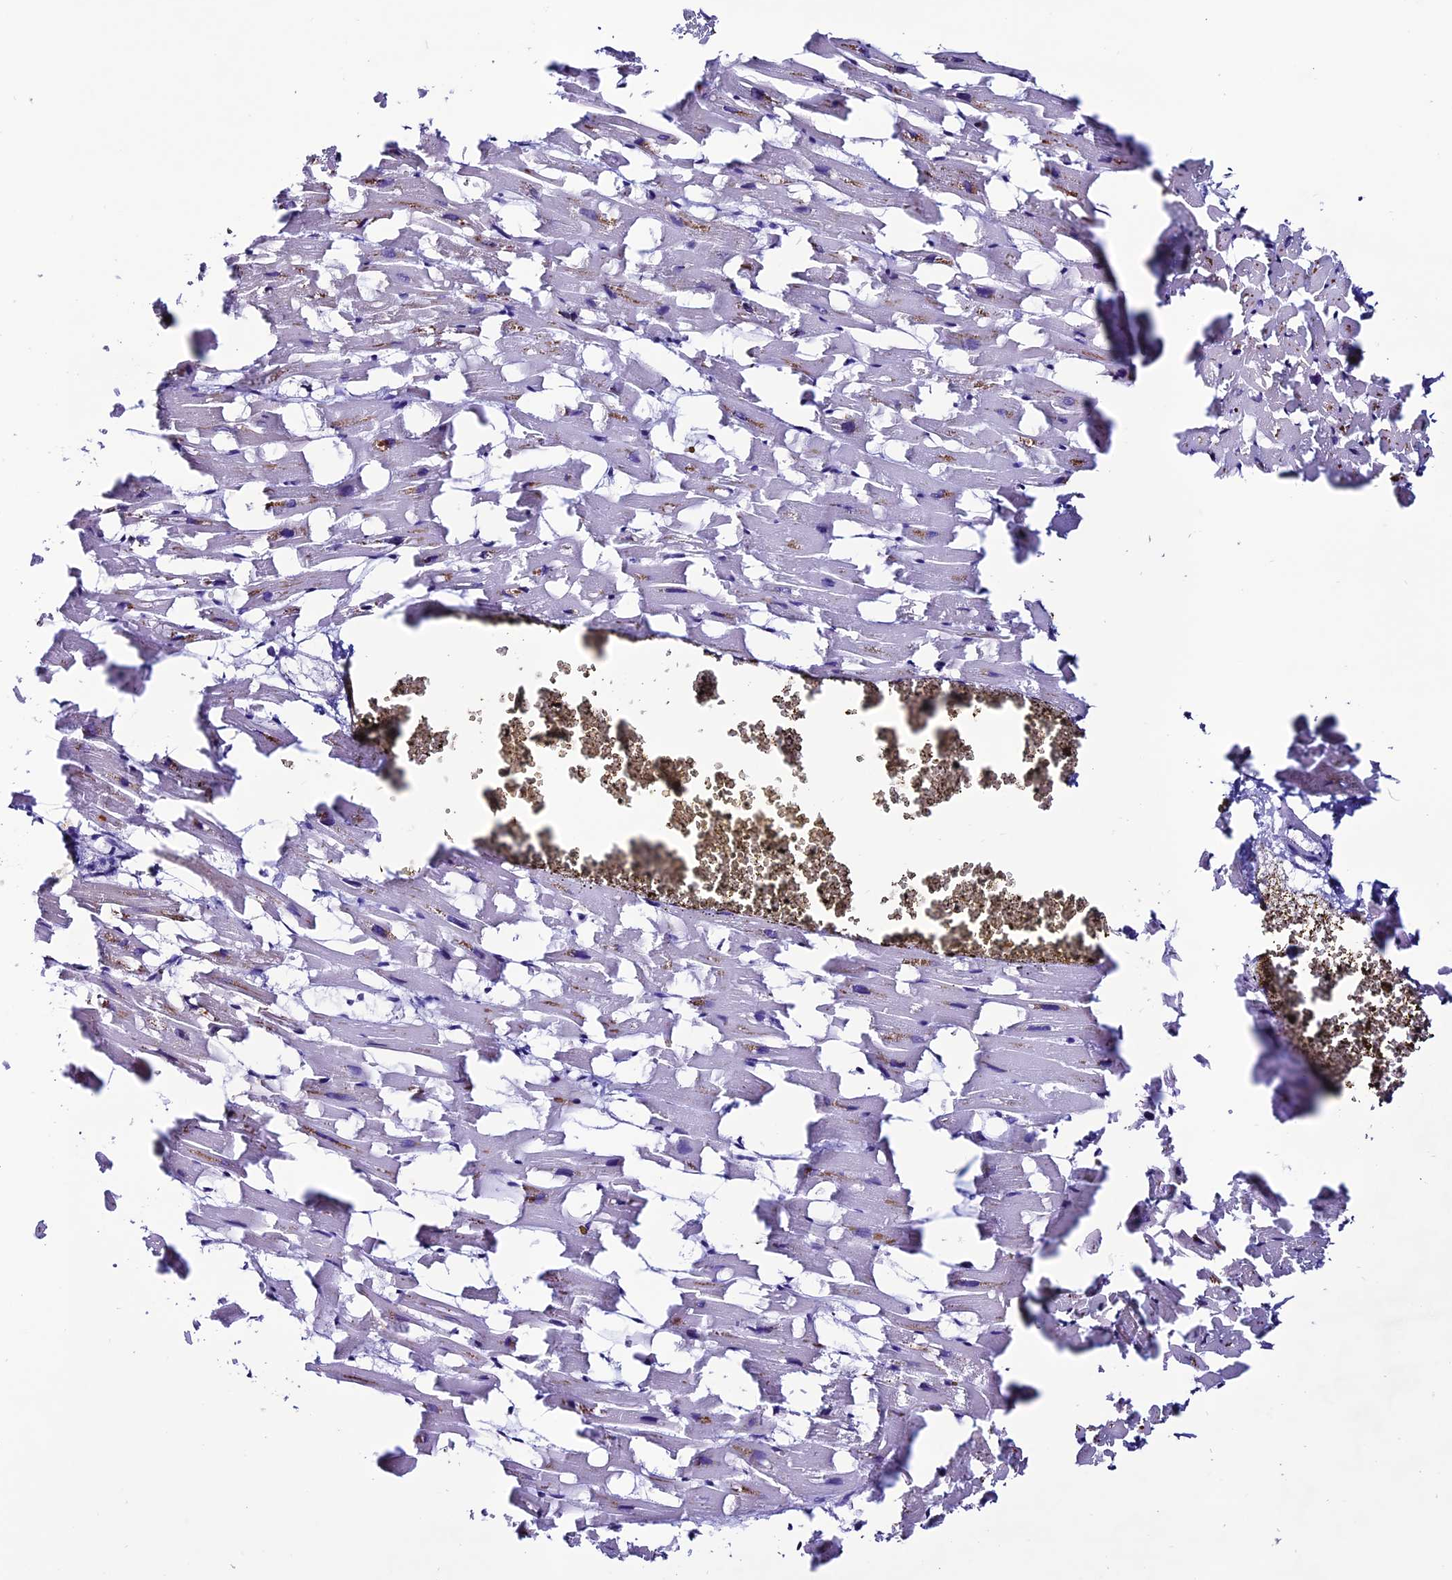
{"staining": {"intensity": "negative", "quantity": "none", "location": "none"}, "tissue": "heart muscle", "cell_type": "Cardiomyocytes", "image_type": "normal", "snomed": [{"axis": "morphology", "description": "Normal tissue, NOS"}, {"axis": "topography", "description": "Heart"}], "caption": "Immunohistochemistry (IHC) photomicrograph of unremarkable heart muscle: human heart muscle stained with DAB shows no significant protein expression in cardiomyocytes.", "gene": "FZD8", "patient": {"sex": "female", "age": 64}}